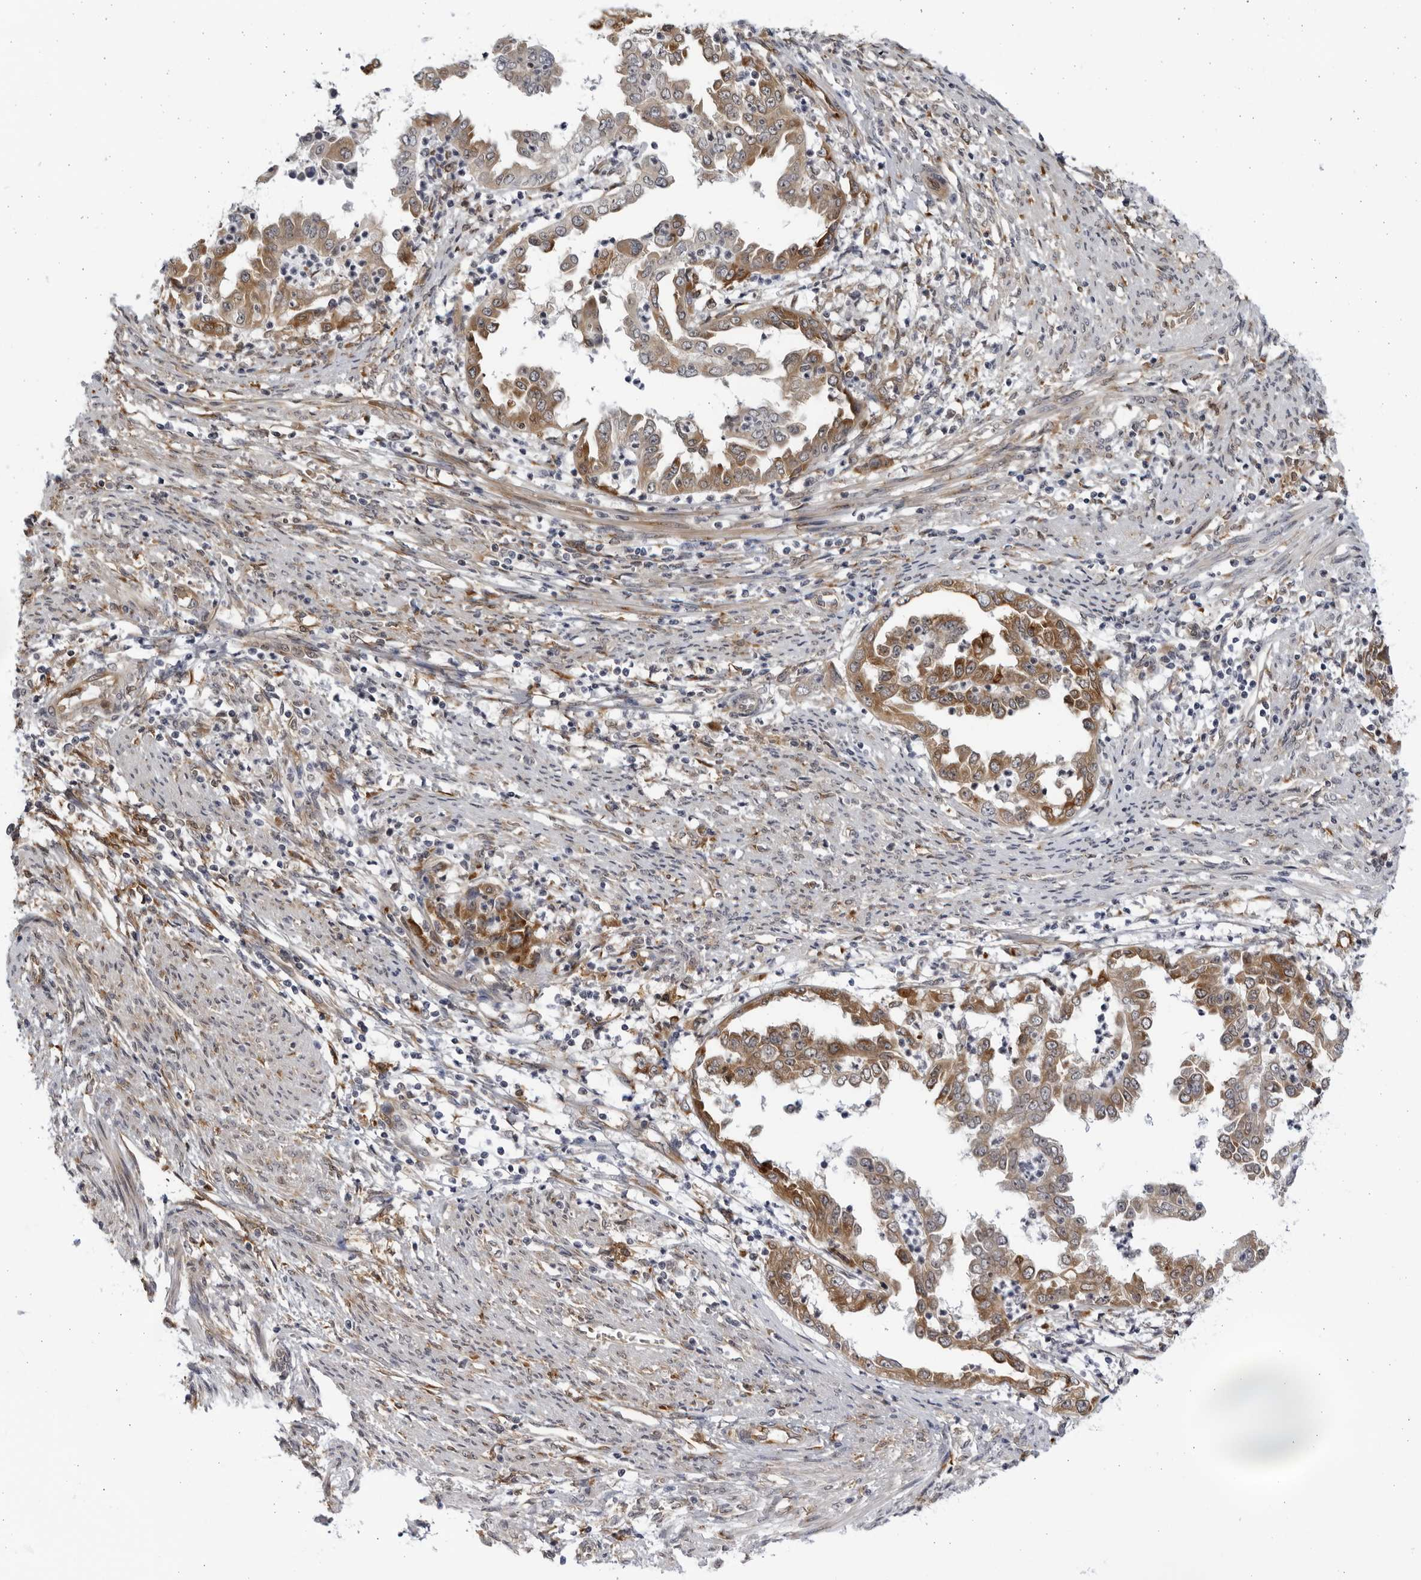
{"staining": {"intensity": "moderate", "quantity": "25%-75%", "location": "cytoplasmic/membranous"}, "tissue": "endometrial cancer", "cell_type": "Tumor cells", "image_type": "cancer", "snomed": [{"axis": "morphology", "description": "Adenocarcinoma, NOS"}, {"axis": "topography", "description": "Endometrium"}], "caption": "Immunohistochemical staining of human endometrial cancer demonstrates moderate cytoplasmic/membranous protein expression in about 25%-75% of tumor cells. The staining was performed using DAB (3,3'-diaminobenzidine), with brown indicating positive protein expression. Nuclei are stained blue with hematoxylin.", "gene": "BMP2K", "patient": {"sex": "female", "age": 85}}